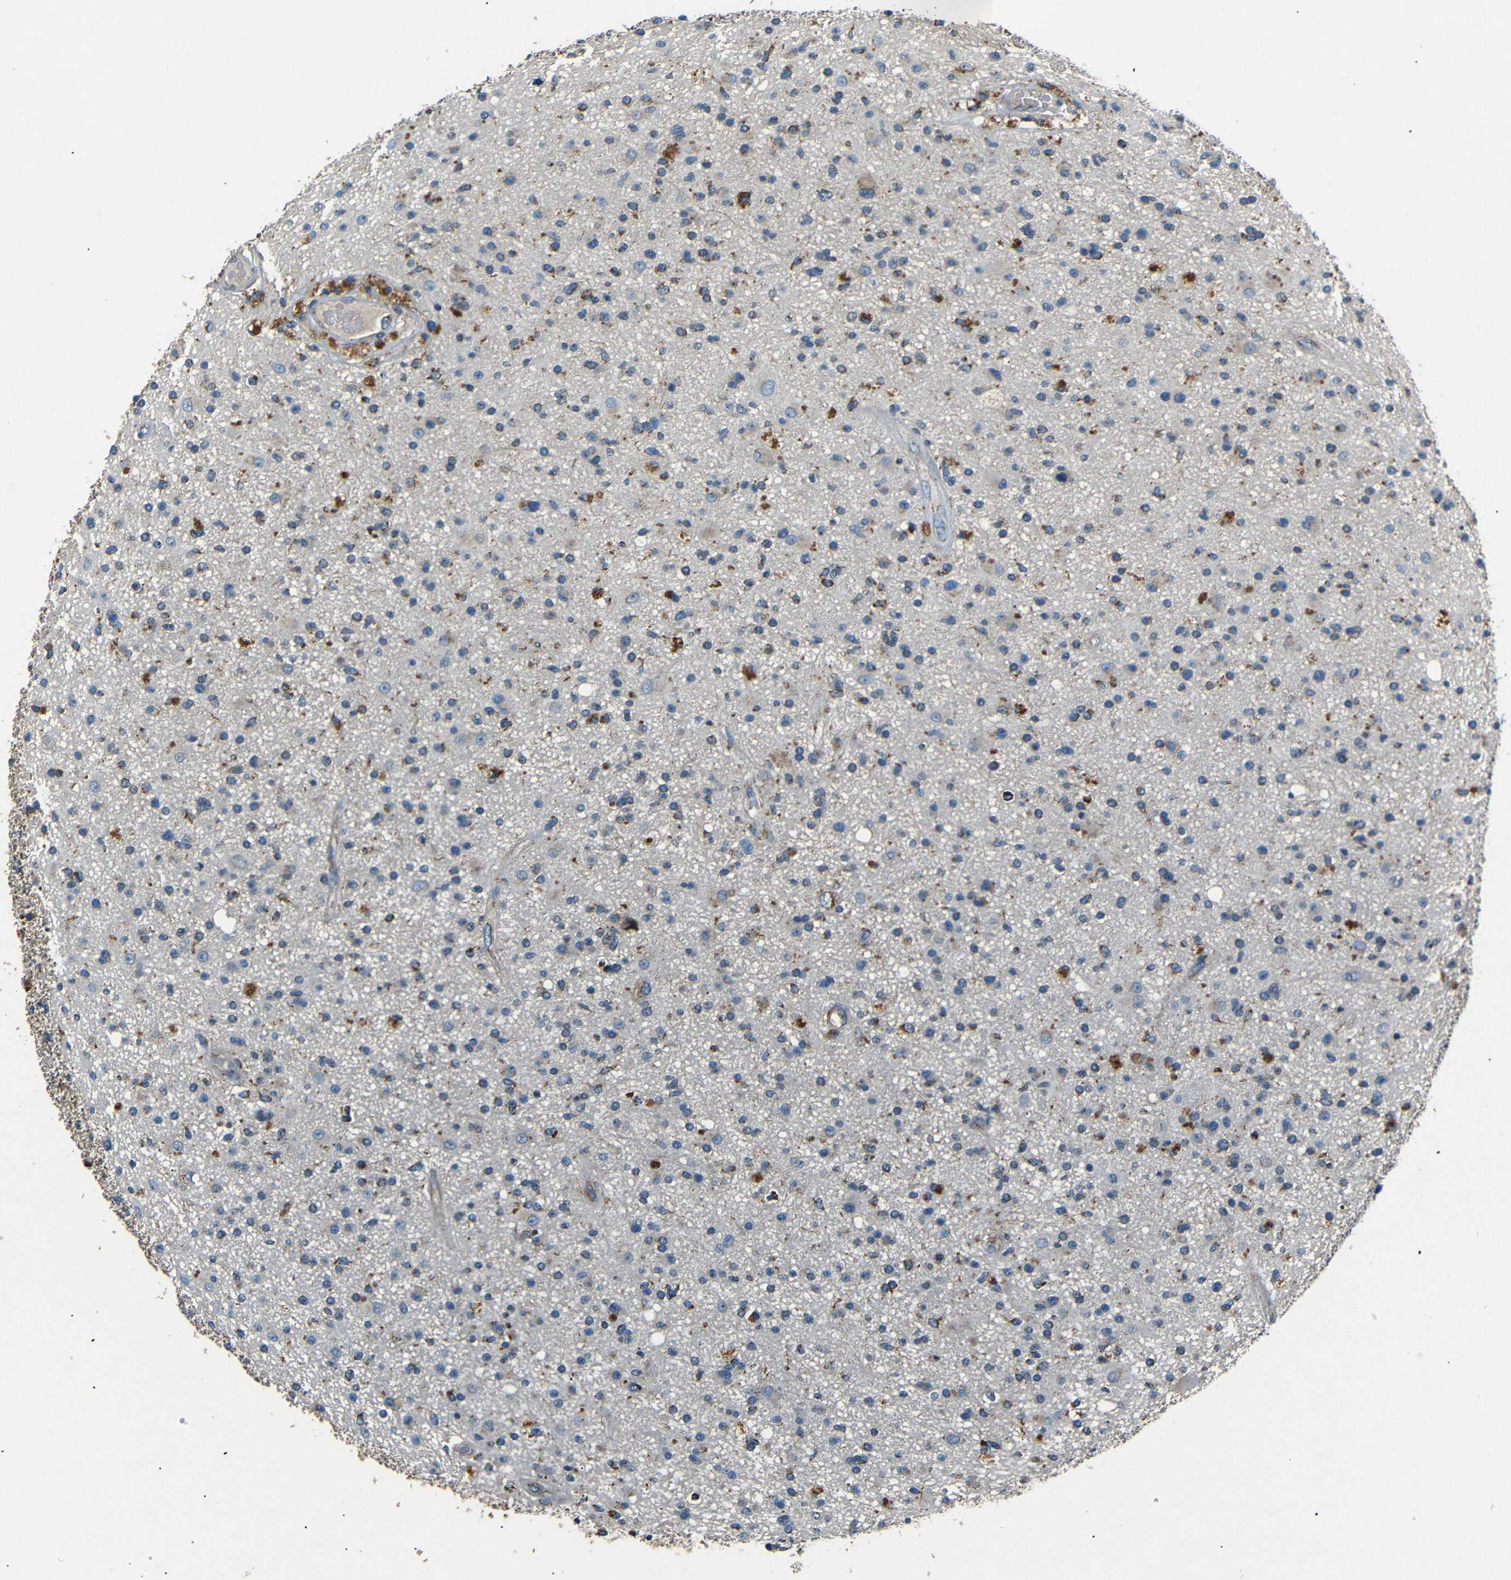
{"staining": {"intensity": "moderate", "quantity": ">75%", "location": "cytoplasmic/membranous"}, "tissue": "glioma", "cell_type": "Tumor cells", "image_type": "cancer", "snomed": [{"axis": "morphology", "description": "Glioma, malignant, High grade"}, {"axis": "topography", "description": "Brain"}], "caption": "Brown immunohistochemical staining in human glioma demonstrates moderate cytoplasmic/membranous expression in about >75% of tumor cells. The protein of interest is shown in brown color, while the nuclei are stained blue.", "gene": "NETO2", "patient": {"sex": "male", "age": 33}}